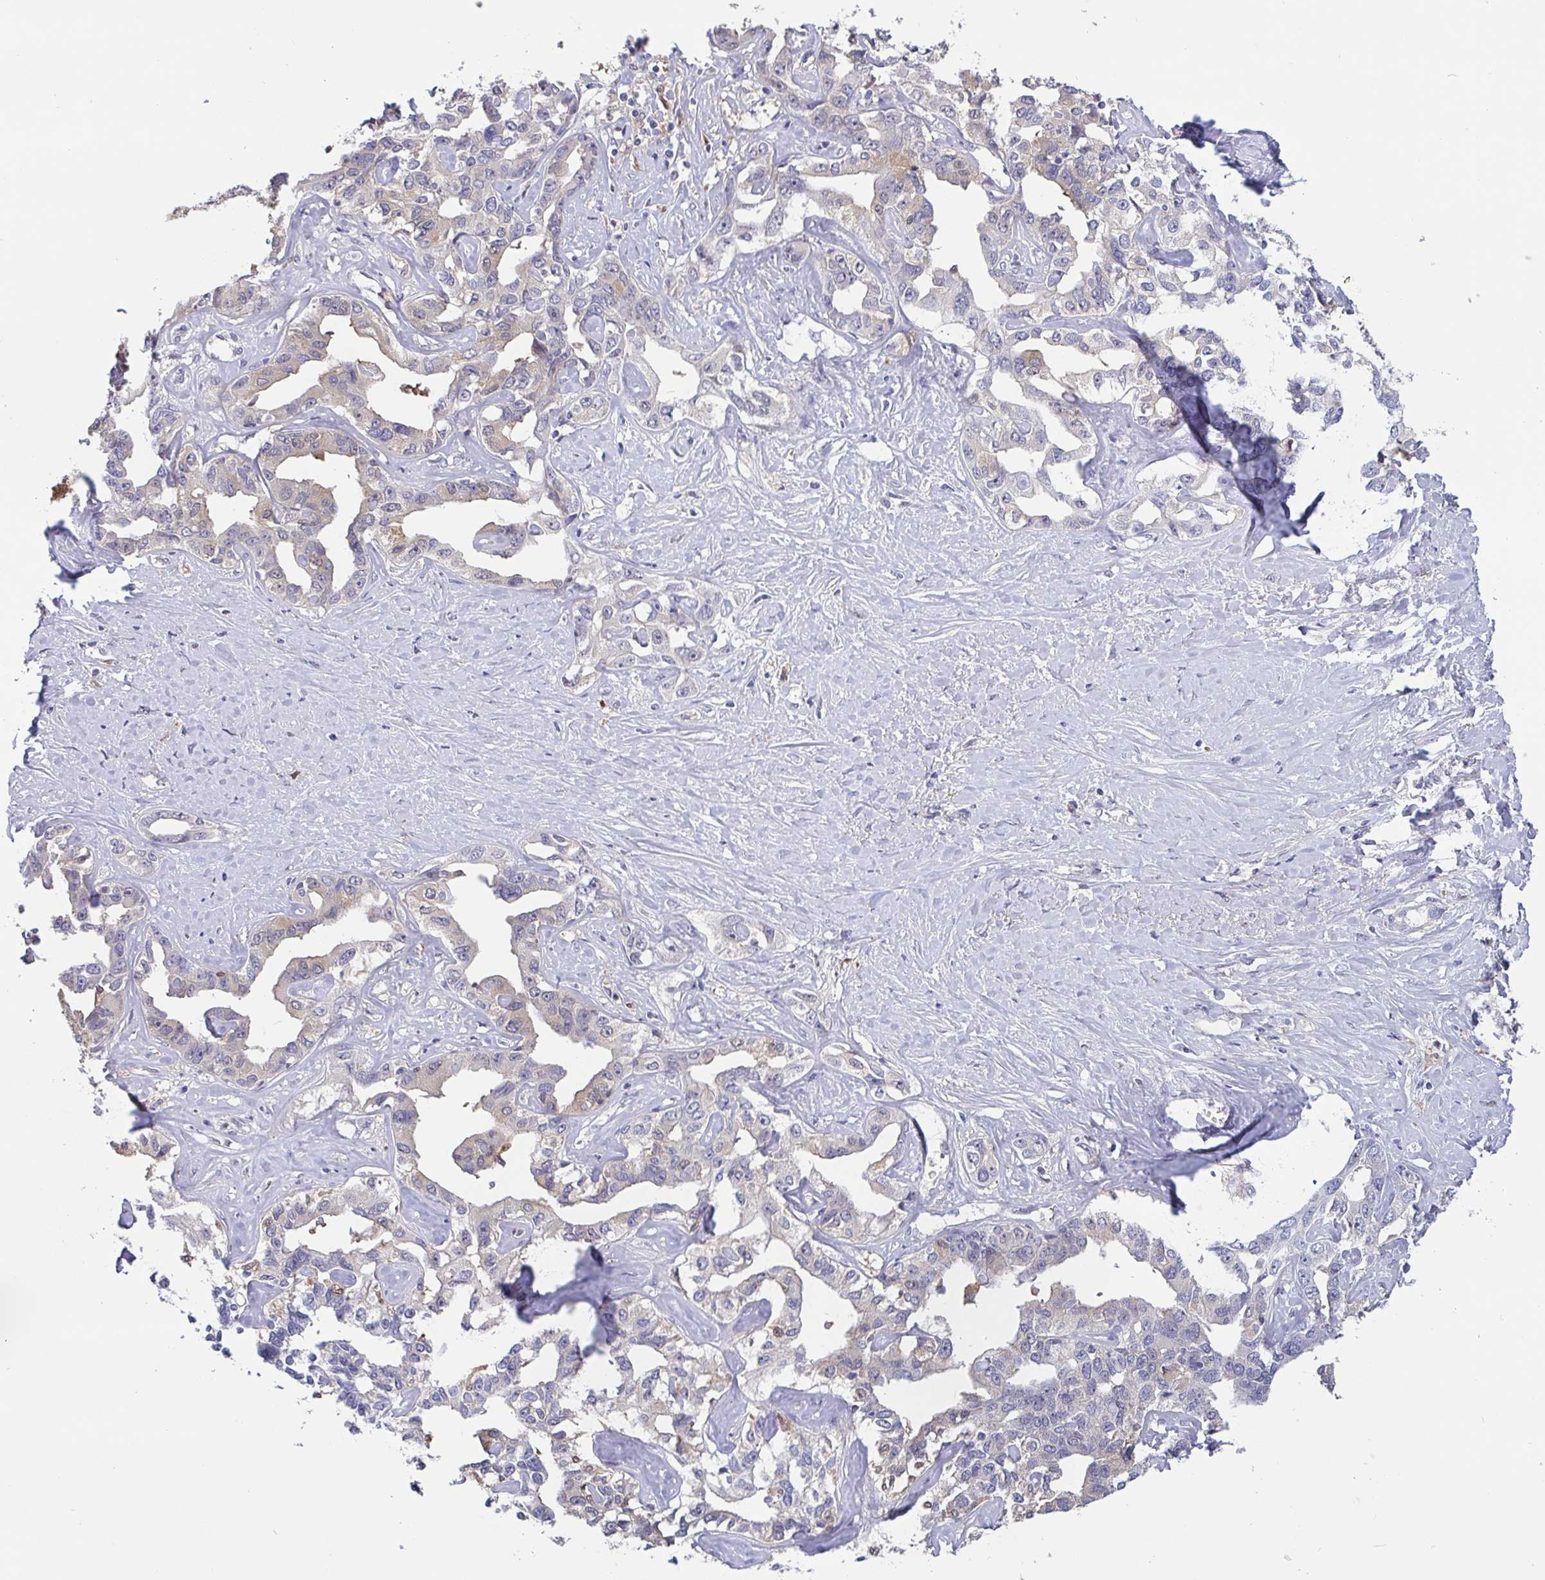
{"staining": {"intensity": "negative", "quantity": "none", "location": "none"}, "tissue": "liver cancer", "cell_type": "Tumor cells", "image_type": "cancer", "snomed": [{"axis": "morphology", "description": "Cholangiocarcinoma"}, {"axis": "topography", "description": "Liver"}], "caption": "Liver cholangiocarcinoma was stained to show a protein in brown. There is no significant positivity in tumor cells. (DAB immunohistochemistry, high magnification).", "gene": "IDH1", "patient": {"sex": "male", "age": 59}}